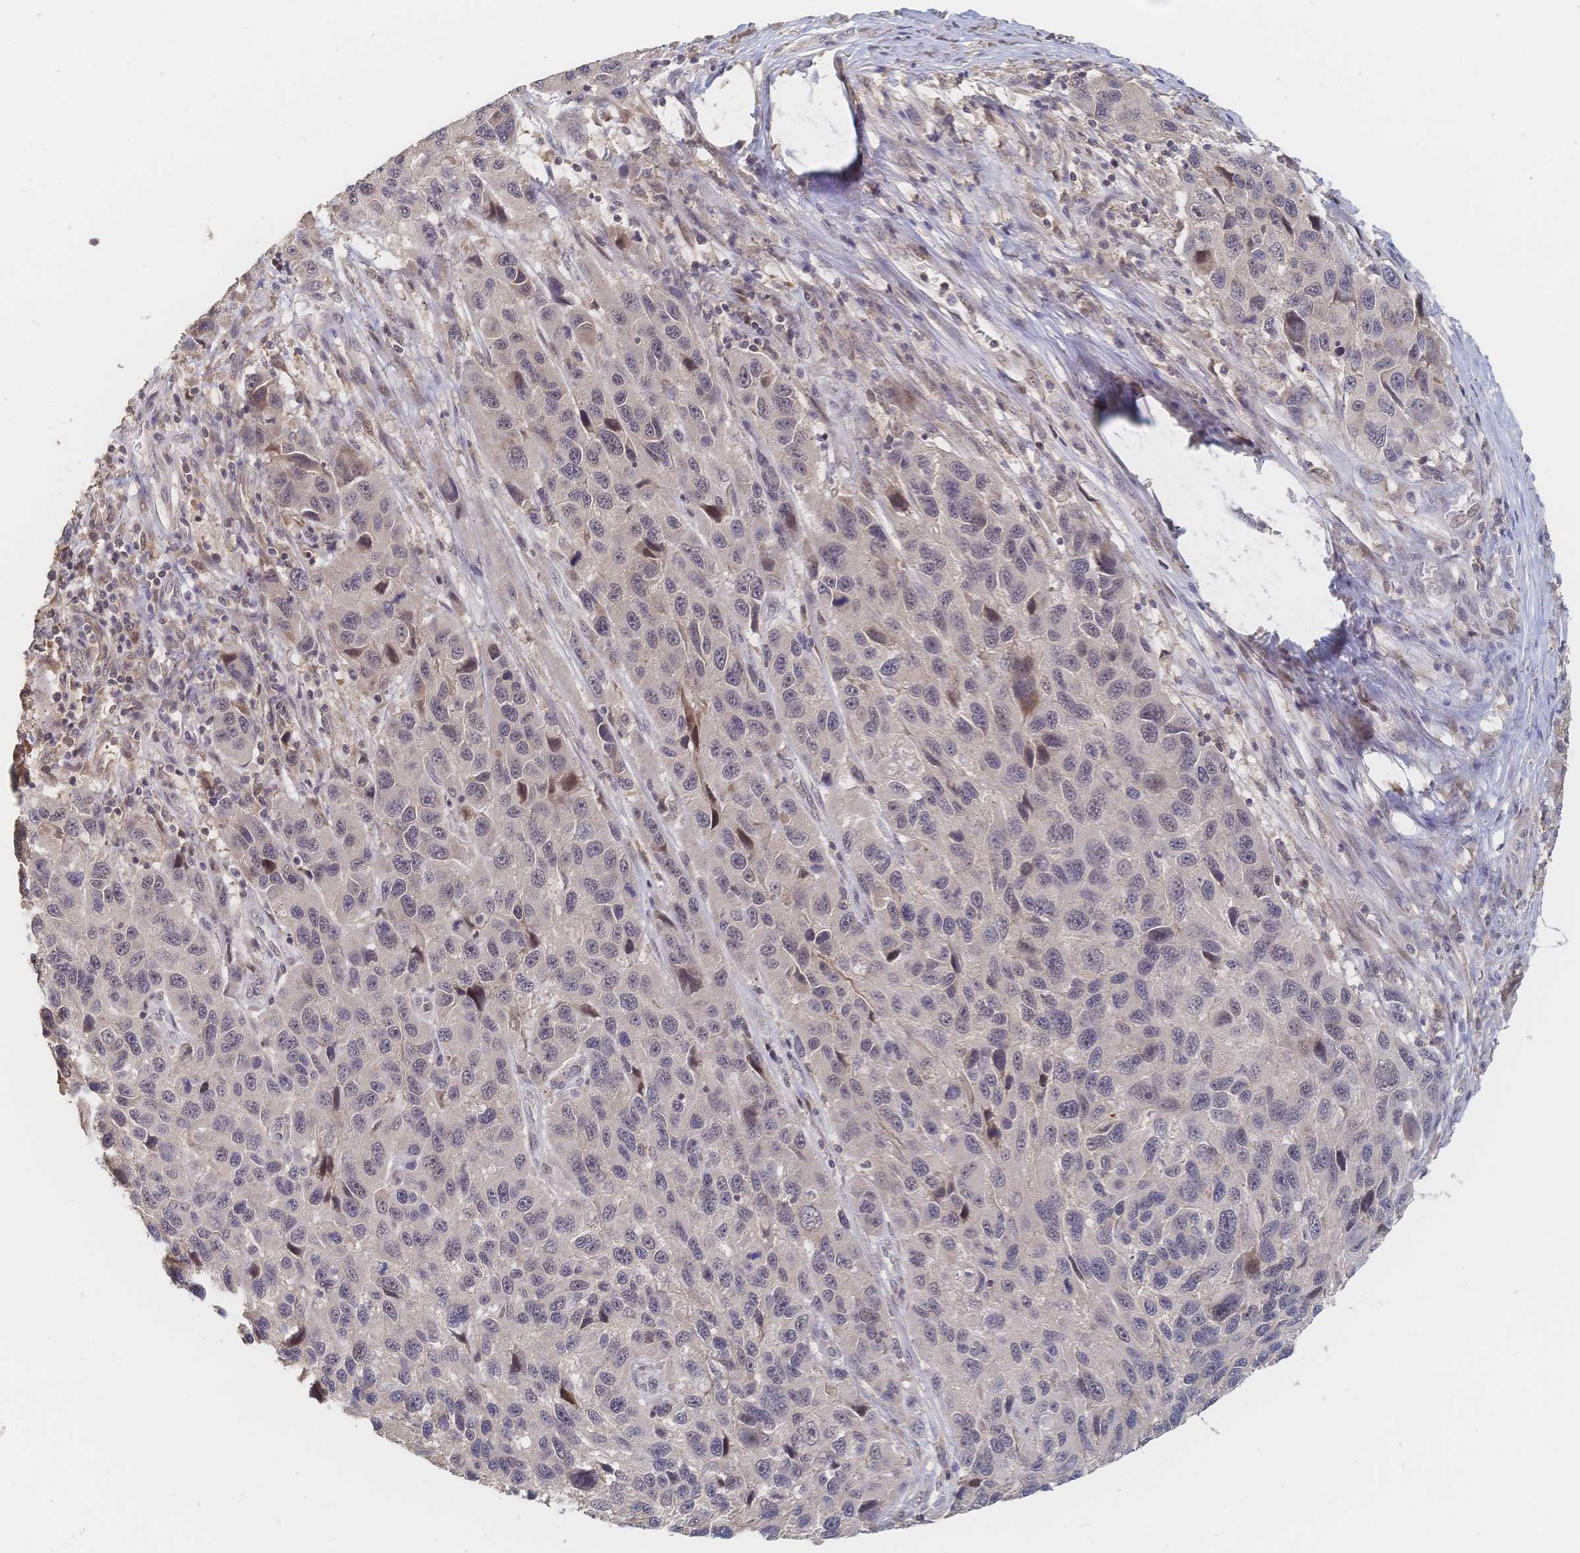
{"staining": {"intensity": "negative", "quantity": "none", "location": "none"}, "tissue": "melanoma", "cell_type": "Tumor cells", "image_type": "cancer", "snomed": [{"axis": "morphology", "description": "Malignant melanoma, NOS"}, {"axis": "topography", "description": "Skin"}], "caption": "Human malignant melanoma stained for a protein using immunohistochemistry displays no staining in tumor cells.", "gene": "LRP5", "patient": {"sex": "male", "age": 53}}